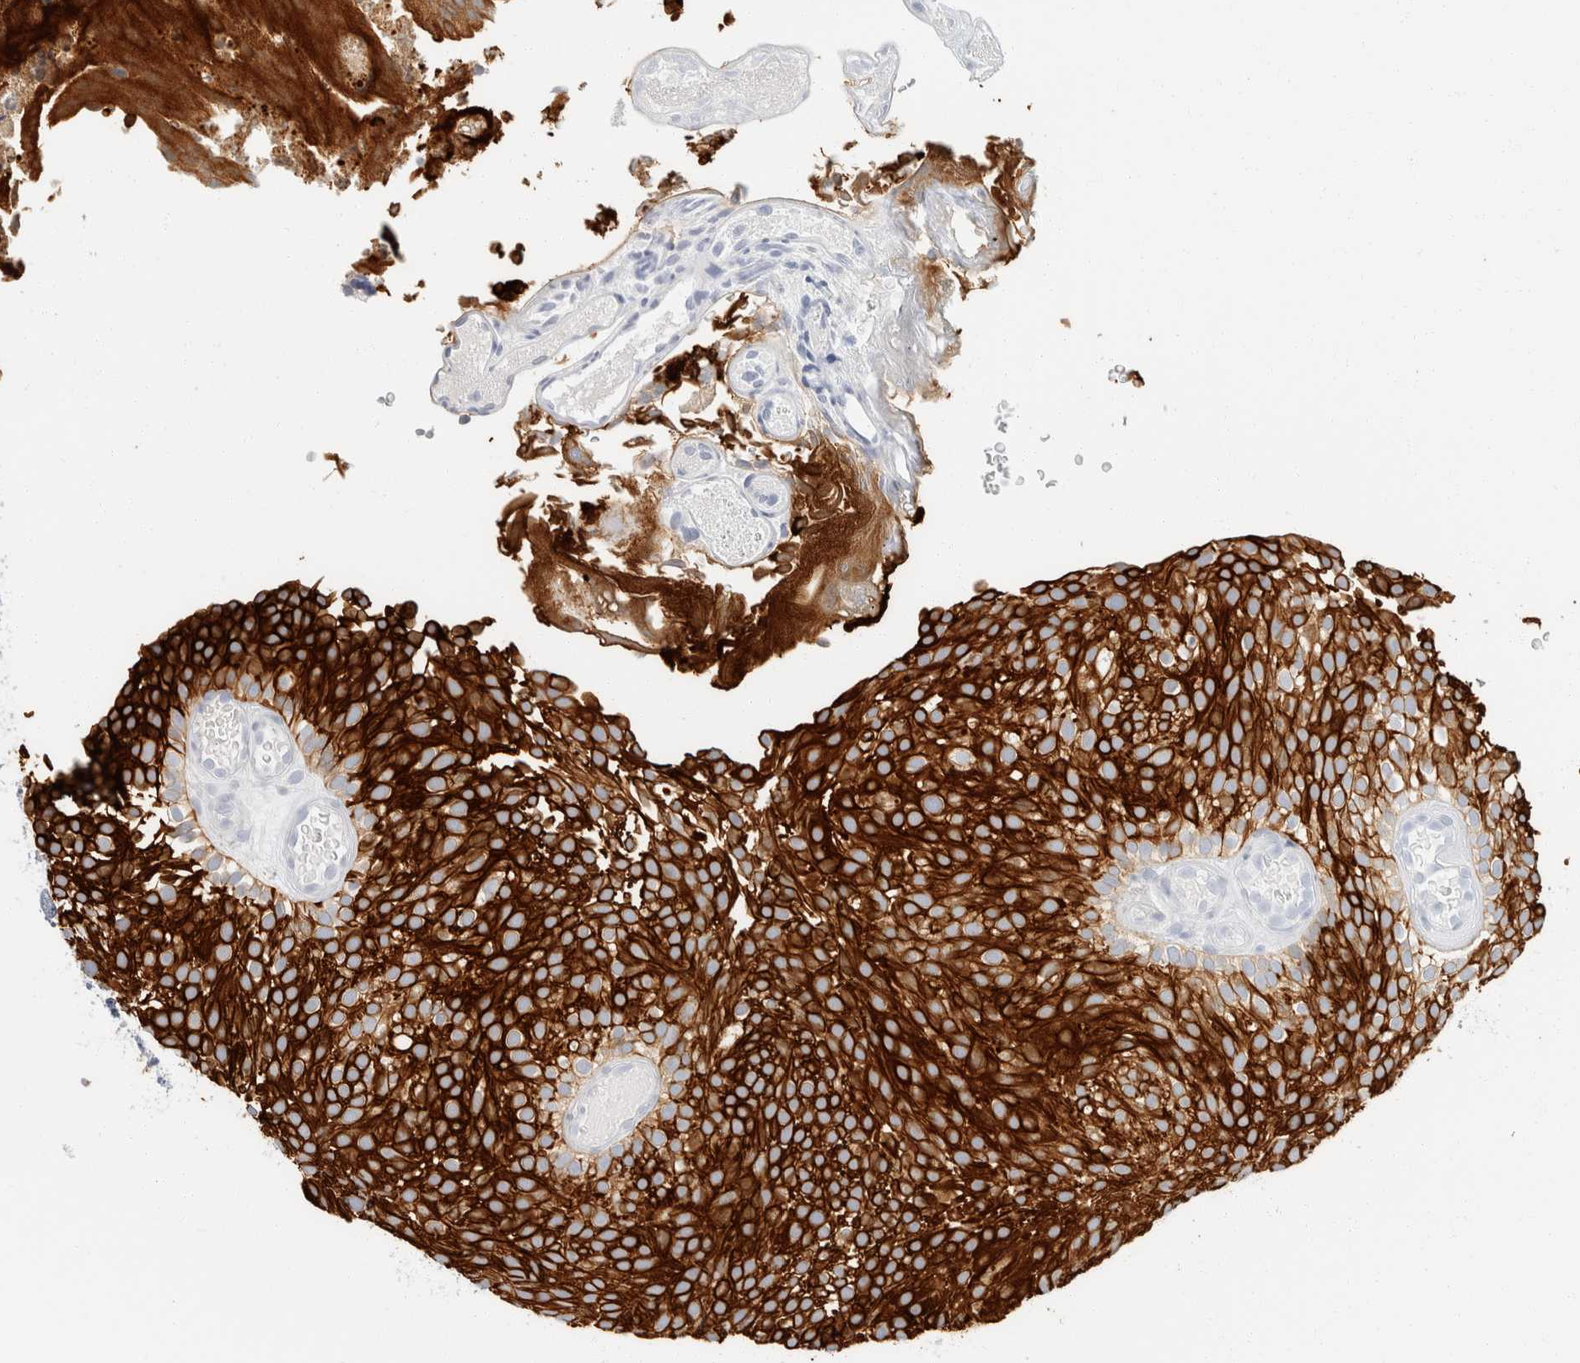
{"staining": {"intensity": "strong", "quantity": ">75%", "location": "cytoplasmic/membranous"}, "tissue": "urothelial cancer", "cell_type": "Tumor cells", "image_type": "cancer", "snomed": [{"axis": "morphology", "description": "Urothelial carcinoma, Low grade"}, {"axis": "topography", "description": "Urinary bladder"}], "caption": "Immunohistochemical staining of urothelial cancer displays high levels of strong cytoplasmic/membranous protein positivity in approximately >75% of tumor cells.", "gene": "KRT20", "patient": {"sex": "male", "age": 78}}